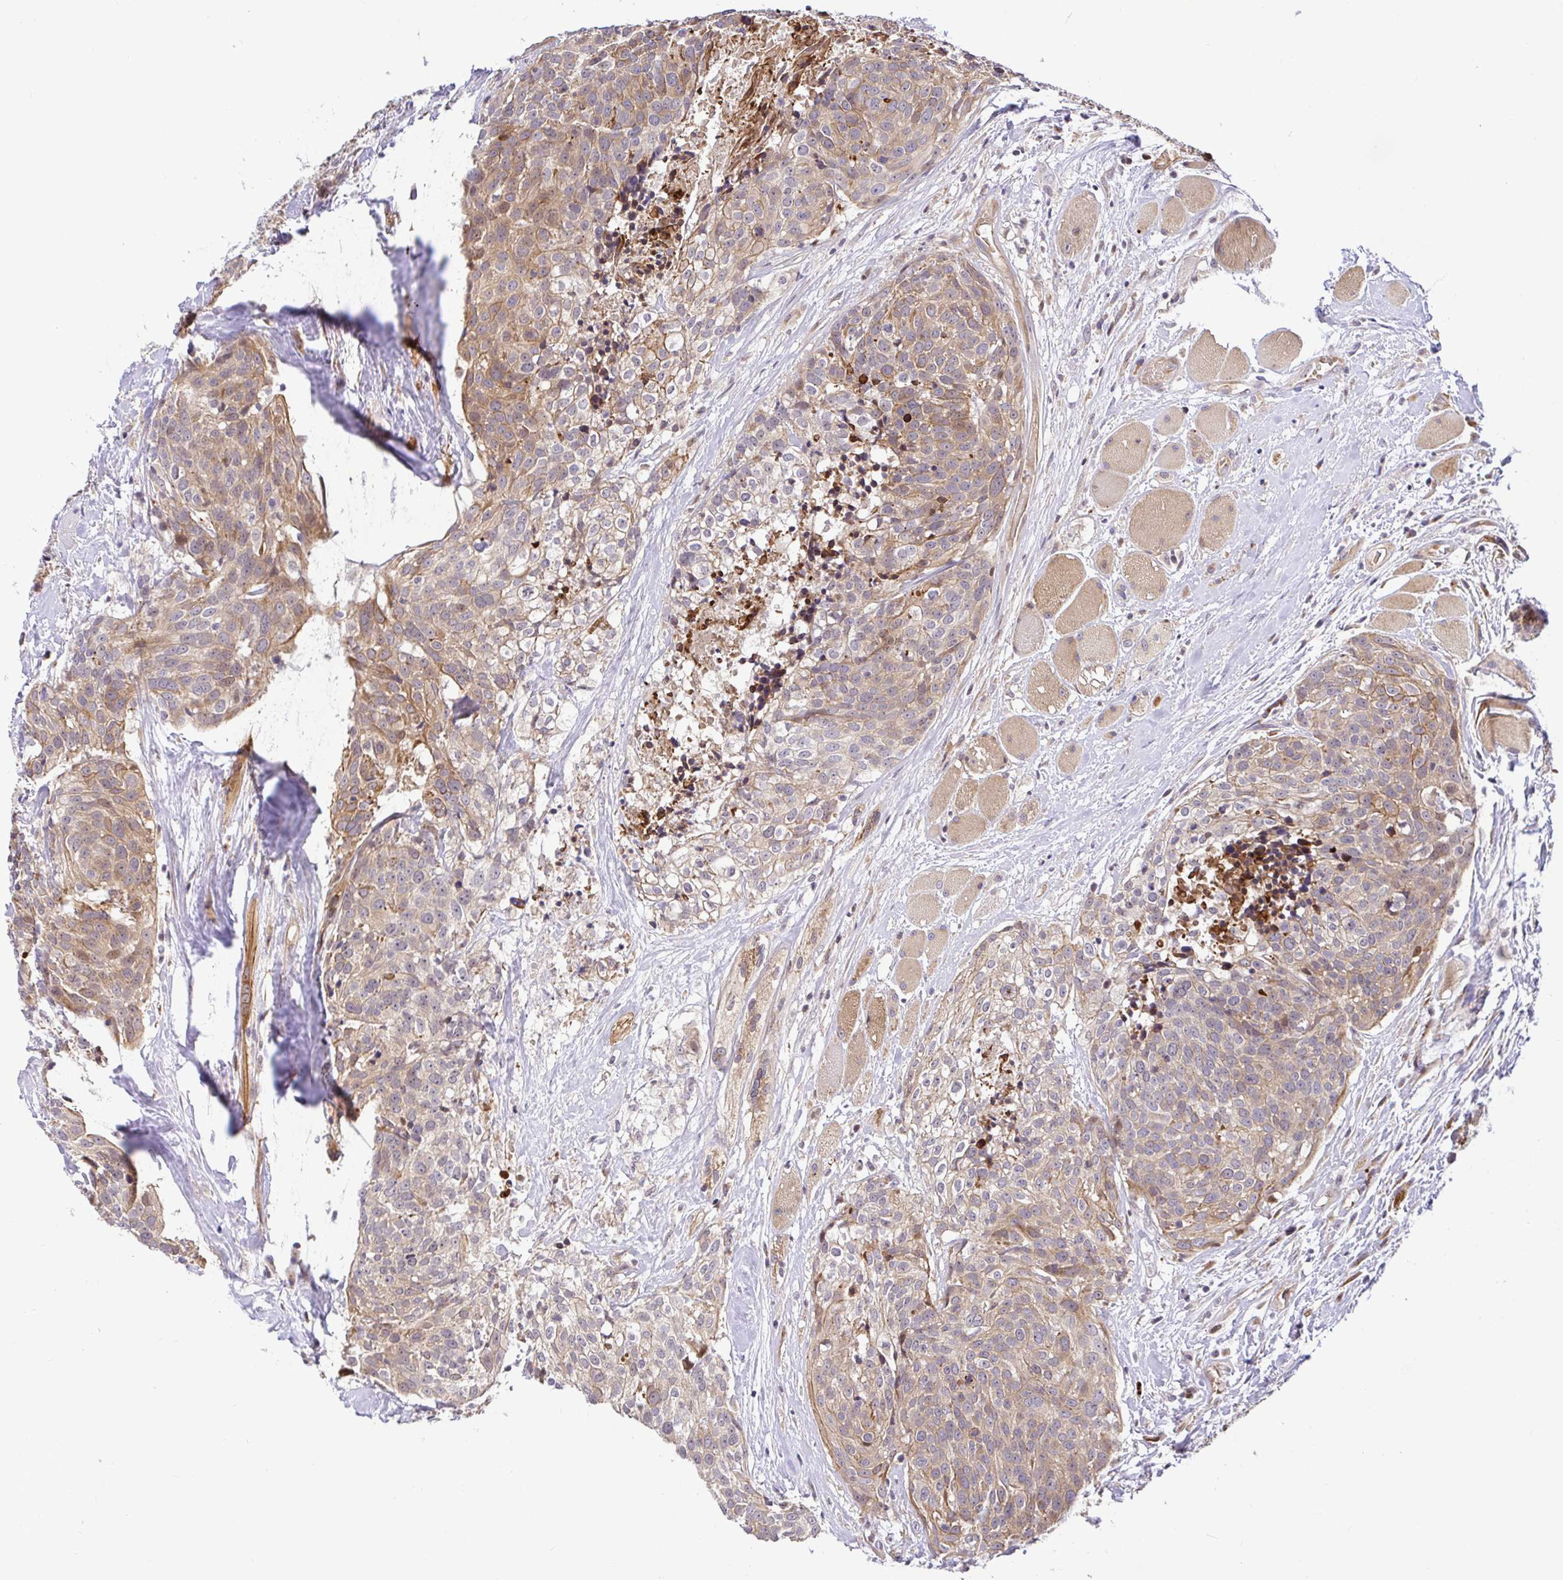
{"staining": {"intensity": "weak", "quantity": "25%-75%", "location": "cytoplasmic/membranous"}, "tissue": "head and neck cancer", "cell_type": "Tumor cells", "image_type": "cancer", "snomed": [{"axis": "morphology", "description": "Squamous cell carcinoma, NOS"}, {"axis": "topography", "description": "Oral tissue"}, {"axis": "topography", "description": "Head-Neck"}], "caption": "This is a histology image of IHC staining of head and neck cancer, which shows weak positivity in the cytoplasmic/membranous of tumor cells.", "gene": "TRIM55", "patient": {"sex": "male", "age": 64}}